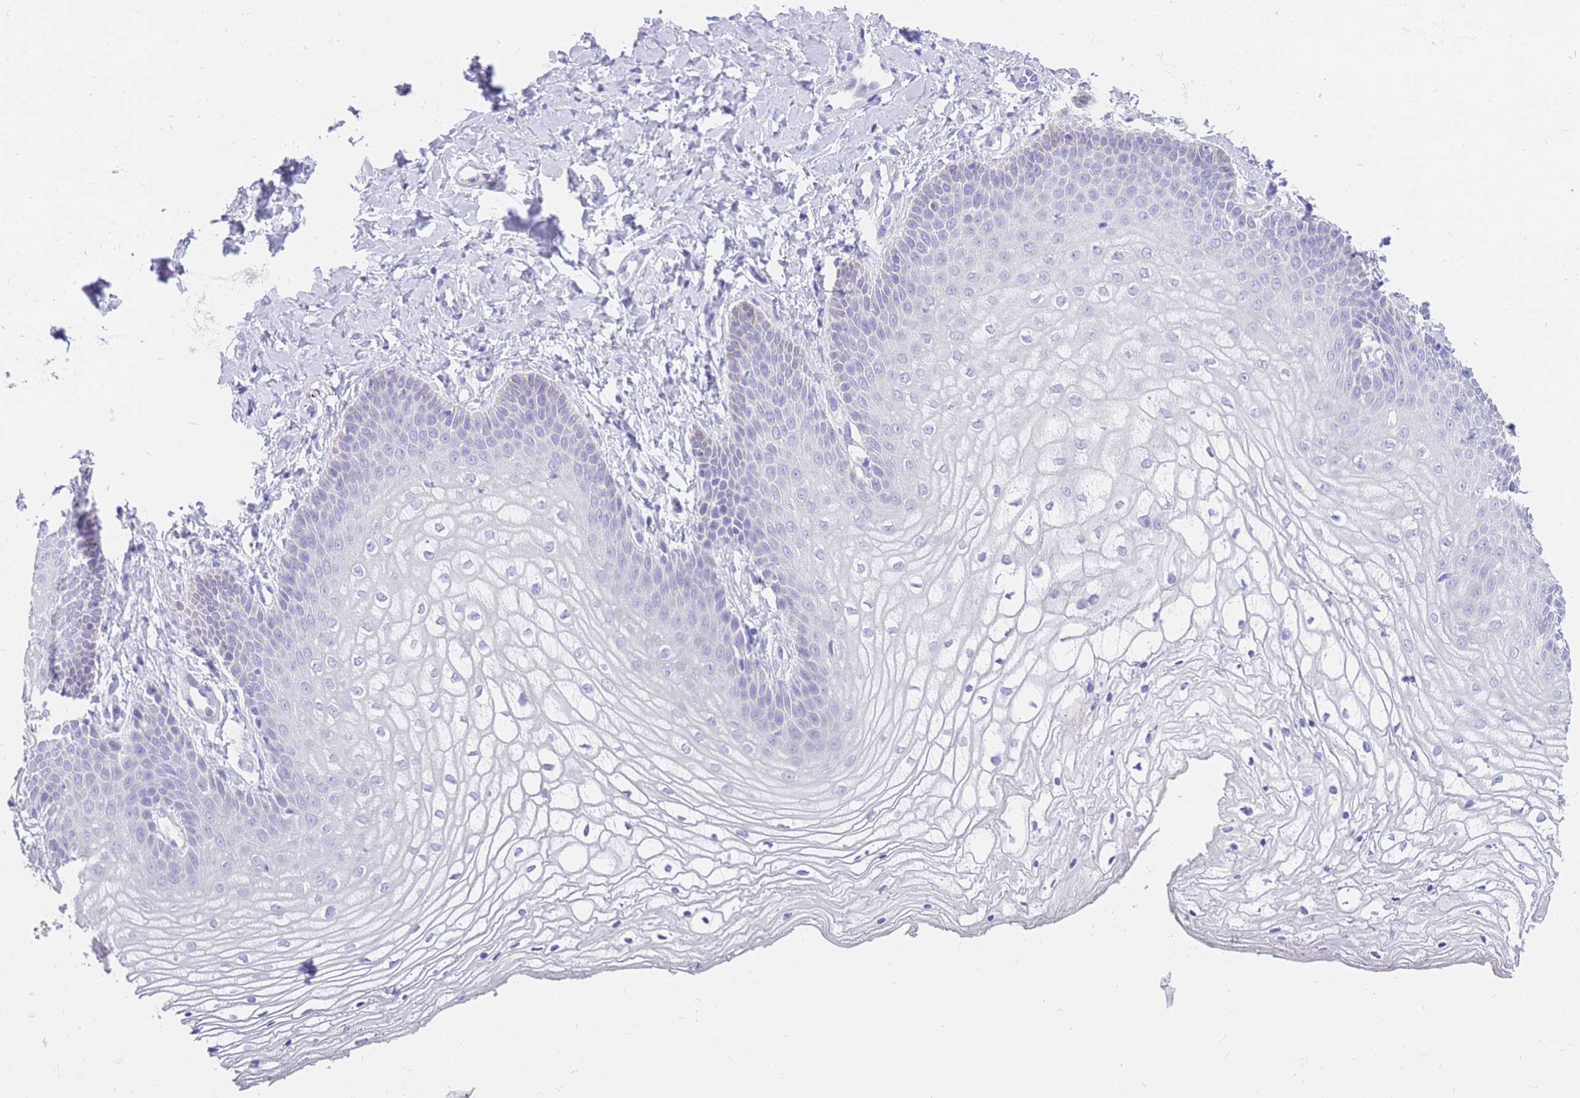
{"staining": {"intensity": "negative", "quantity": "none", "location": "none"}, "tissue": "vagina", "cell_type": "Squamous epithelial cells", "image_type": "normal", "snomed": [{"axis": "morphology", "description": "Normal tissue, NOS"}, {"axis": "topography", "description": "Vagina"}], "caption": "This is an immunohistochemistry histopathology image of unremarkable vagina. There is no staining in squamous epithelial cells.", "gene": "UPK1A", "patient": {"sex": "female", "age": 68}}